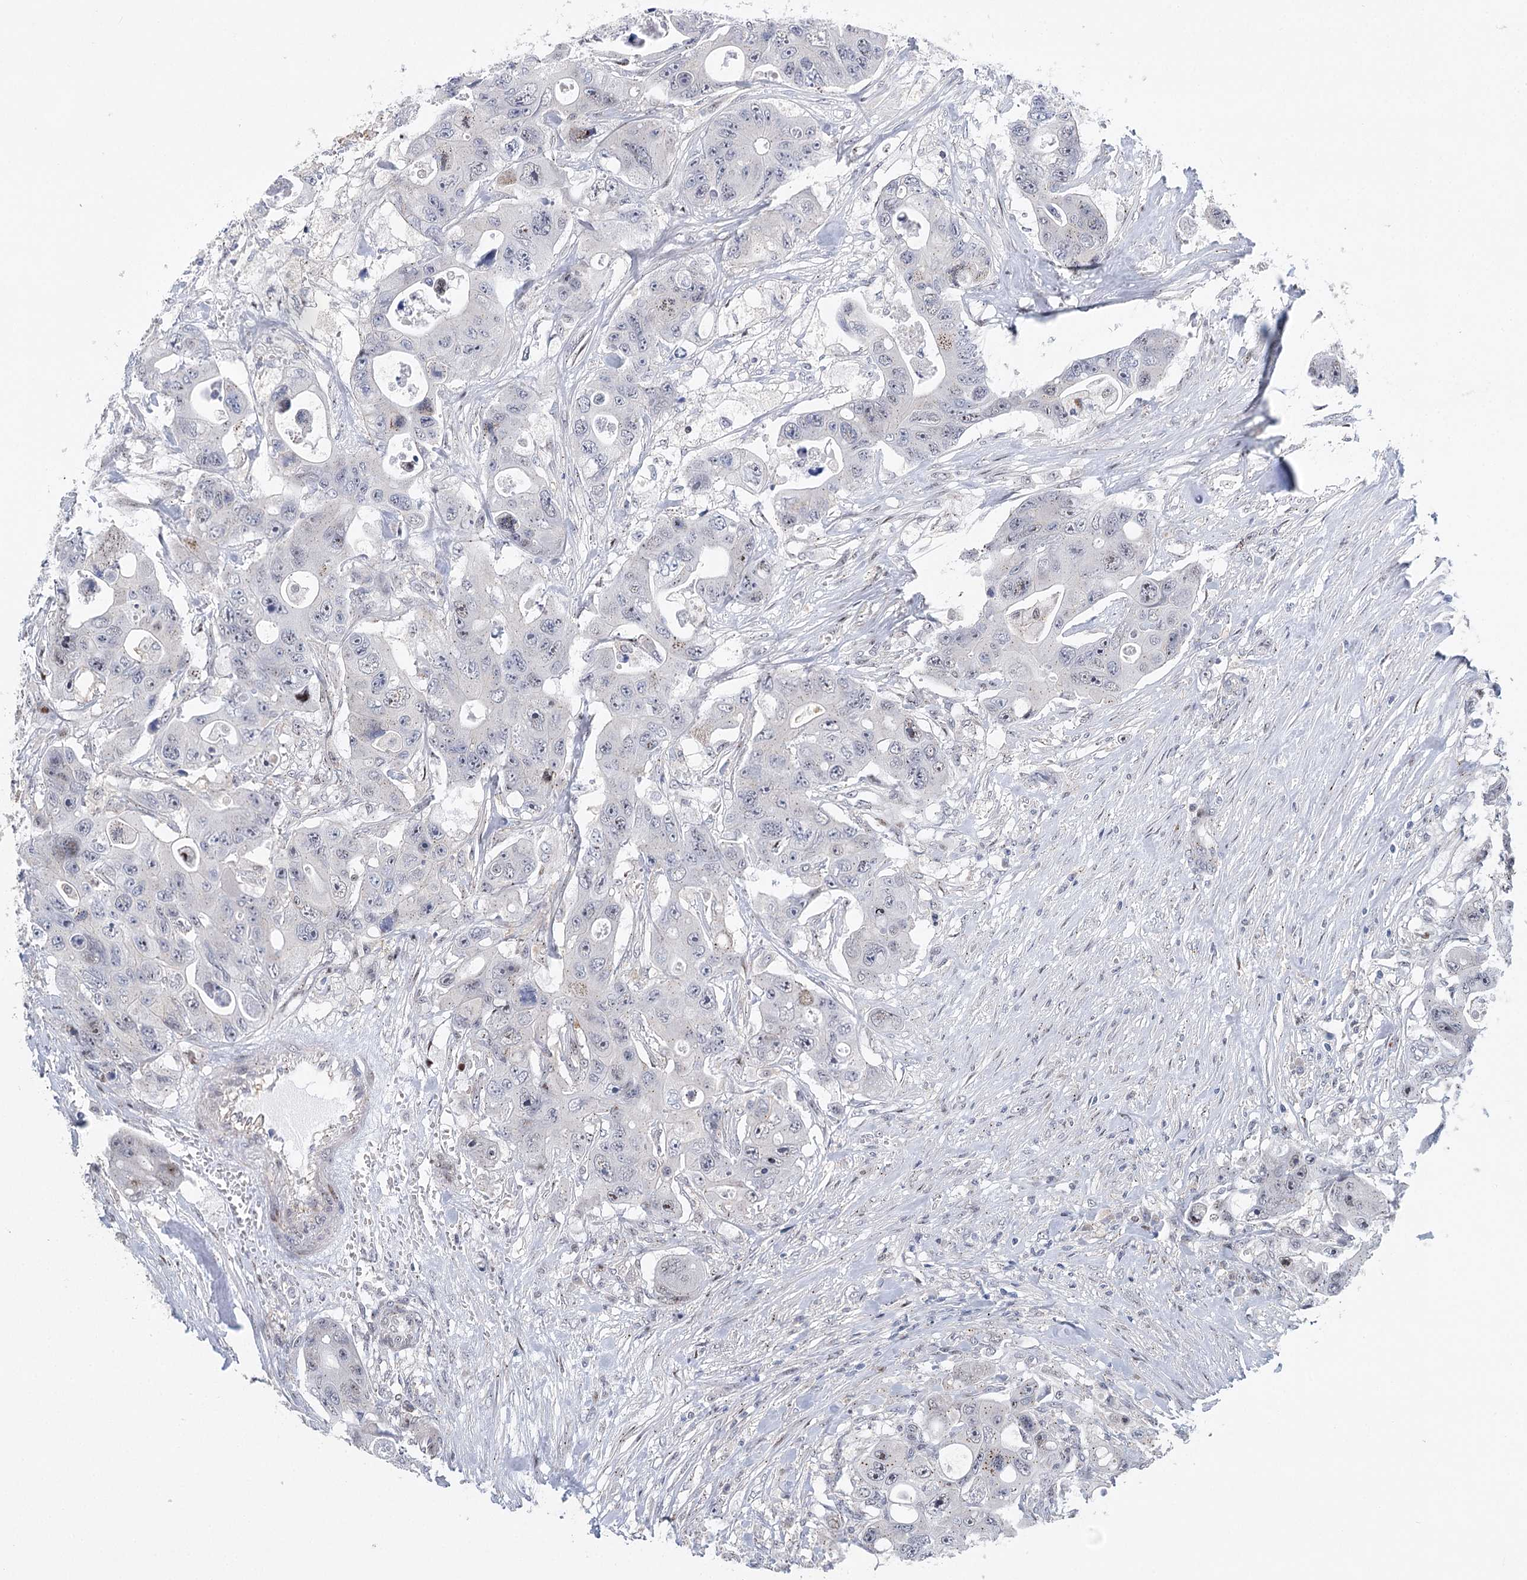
{"staining": {"intensity": "negative", "quantity": "none", "location": "none"}, "tissue": "colorectal cancer", "cell_type": "Tumor cells", "image_type": "cancer", "snomed": [{"axis": "morphology", "description": "Adenocarcinoma, NOS"}, {"axis": "topography", "description": "Colon"}], "caption": "A high-resolution histopathology image shows IHC staining of colorectal cancer (adenocarcinoma), which shows no significant positivity in tumor cells. Brightfield microscopy of immunohistochemistry (IHC) stained with DAB (3,3'-diaminobenzidine) (brown) and hematoxylin (blue), captured at high magnification.", "gene": "CAMTA1", "patient": {"sex": "female", "age": 46}}